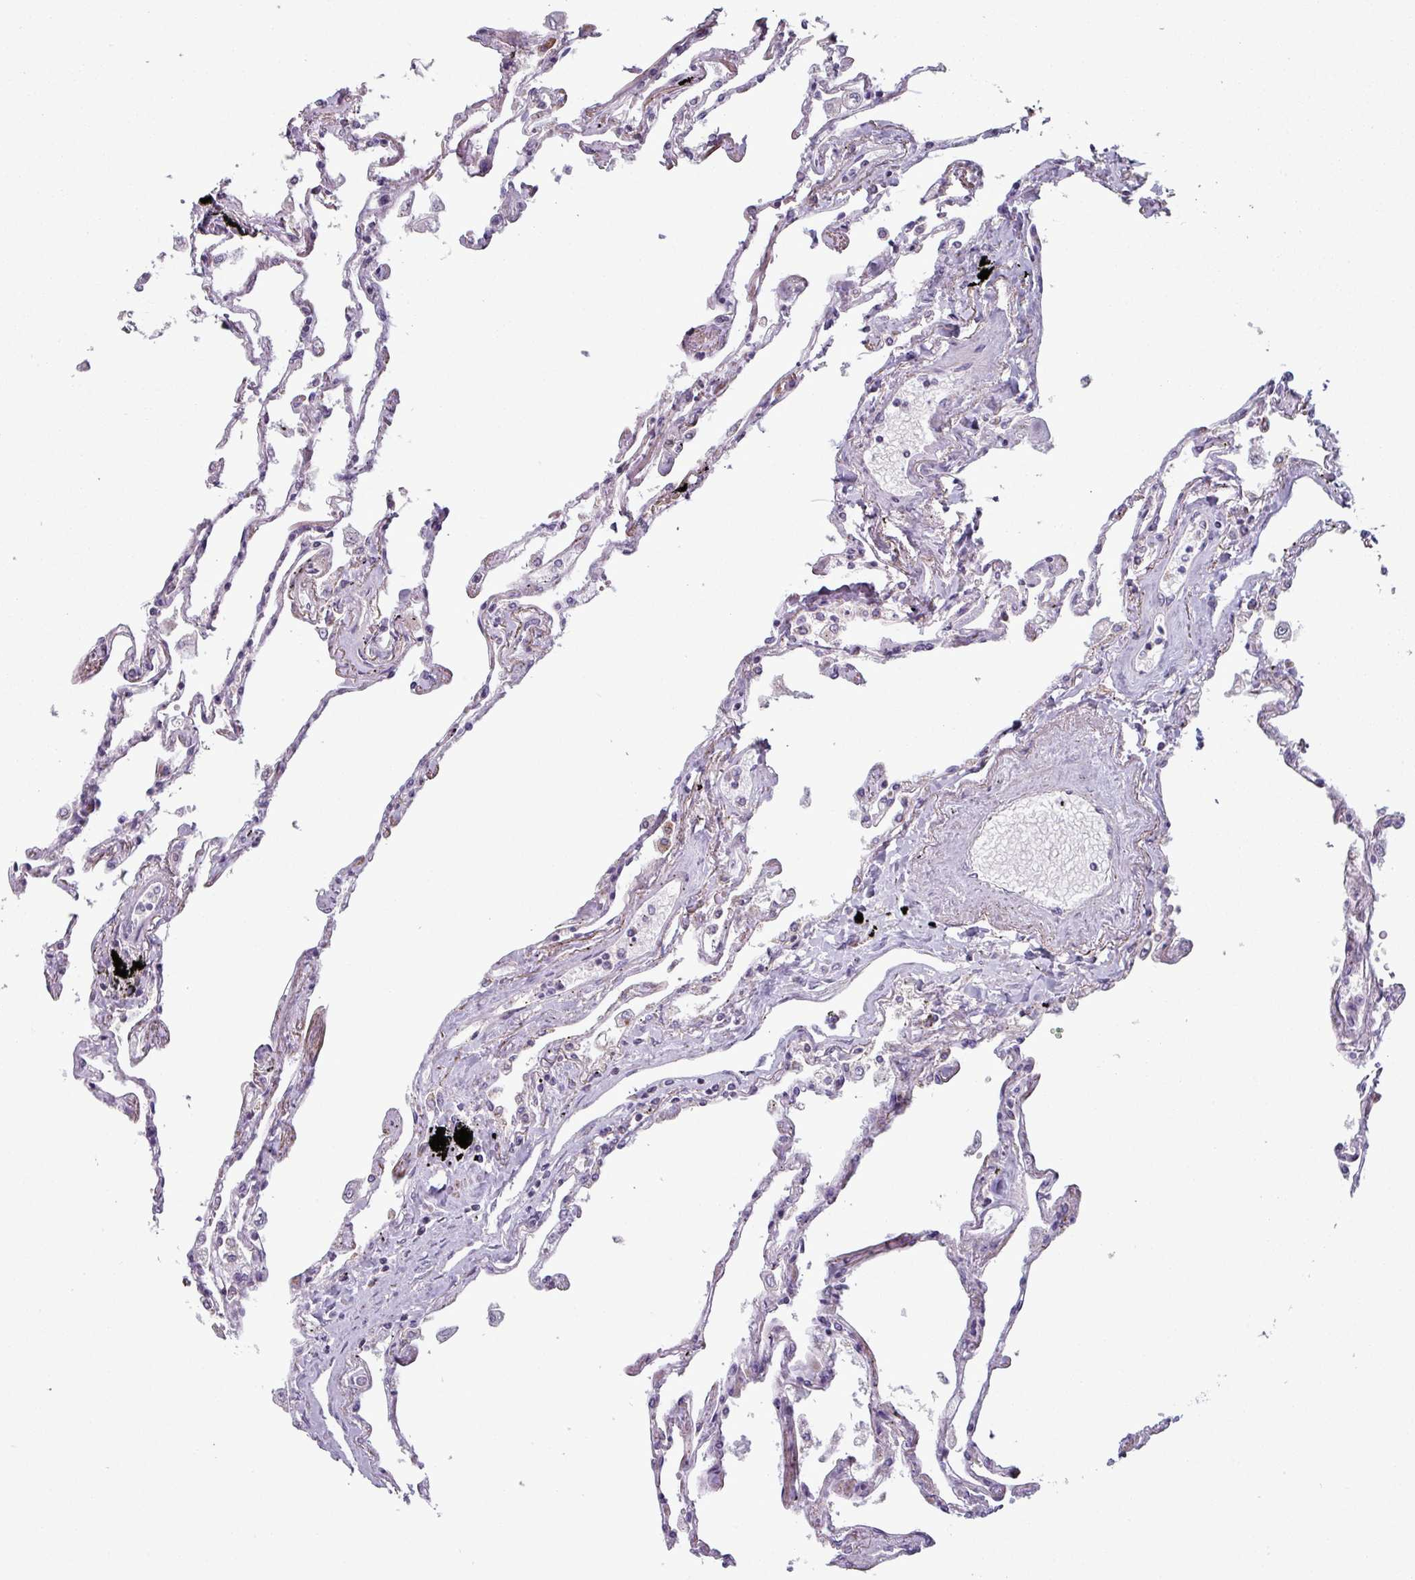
{"staining": {"intensity": "weak", "quantity": "25%-75%", "location": "cytoplasmic/membranous"}, "tissue": "lung", "cell_type": "Alveolar cells", "image_type": "normal", "snomed": [{"axis": "morphology", "description": "Normal tissue, NOS"}, {"axis": "topography", "description": "Lung"}], "caption": "Weak cytoplasmic/membranous protein expression is appreciated in approximately 25%-75% of alveolar cells in lung. (DAB (3,3'-diaminobenzidine) IHC, brown staining for protein, blue staining for nuclei).", "gene": "ZNF615", "patient": {"sex": "female", "age": 67}}